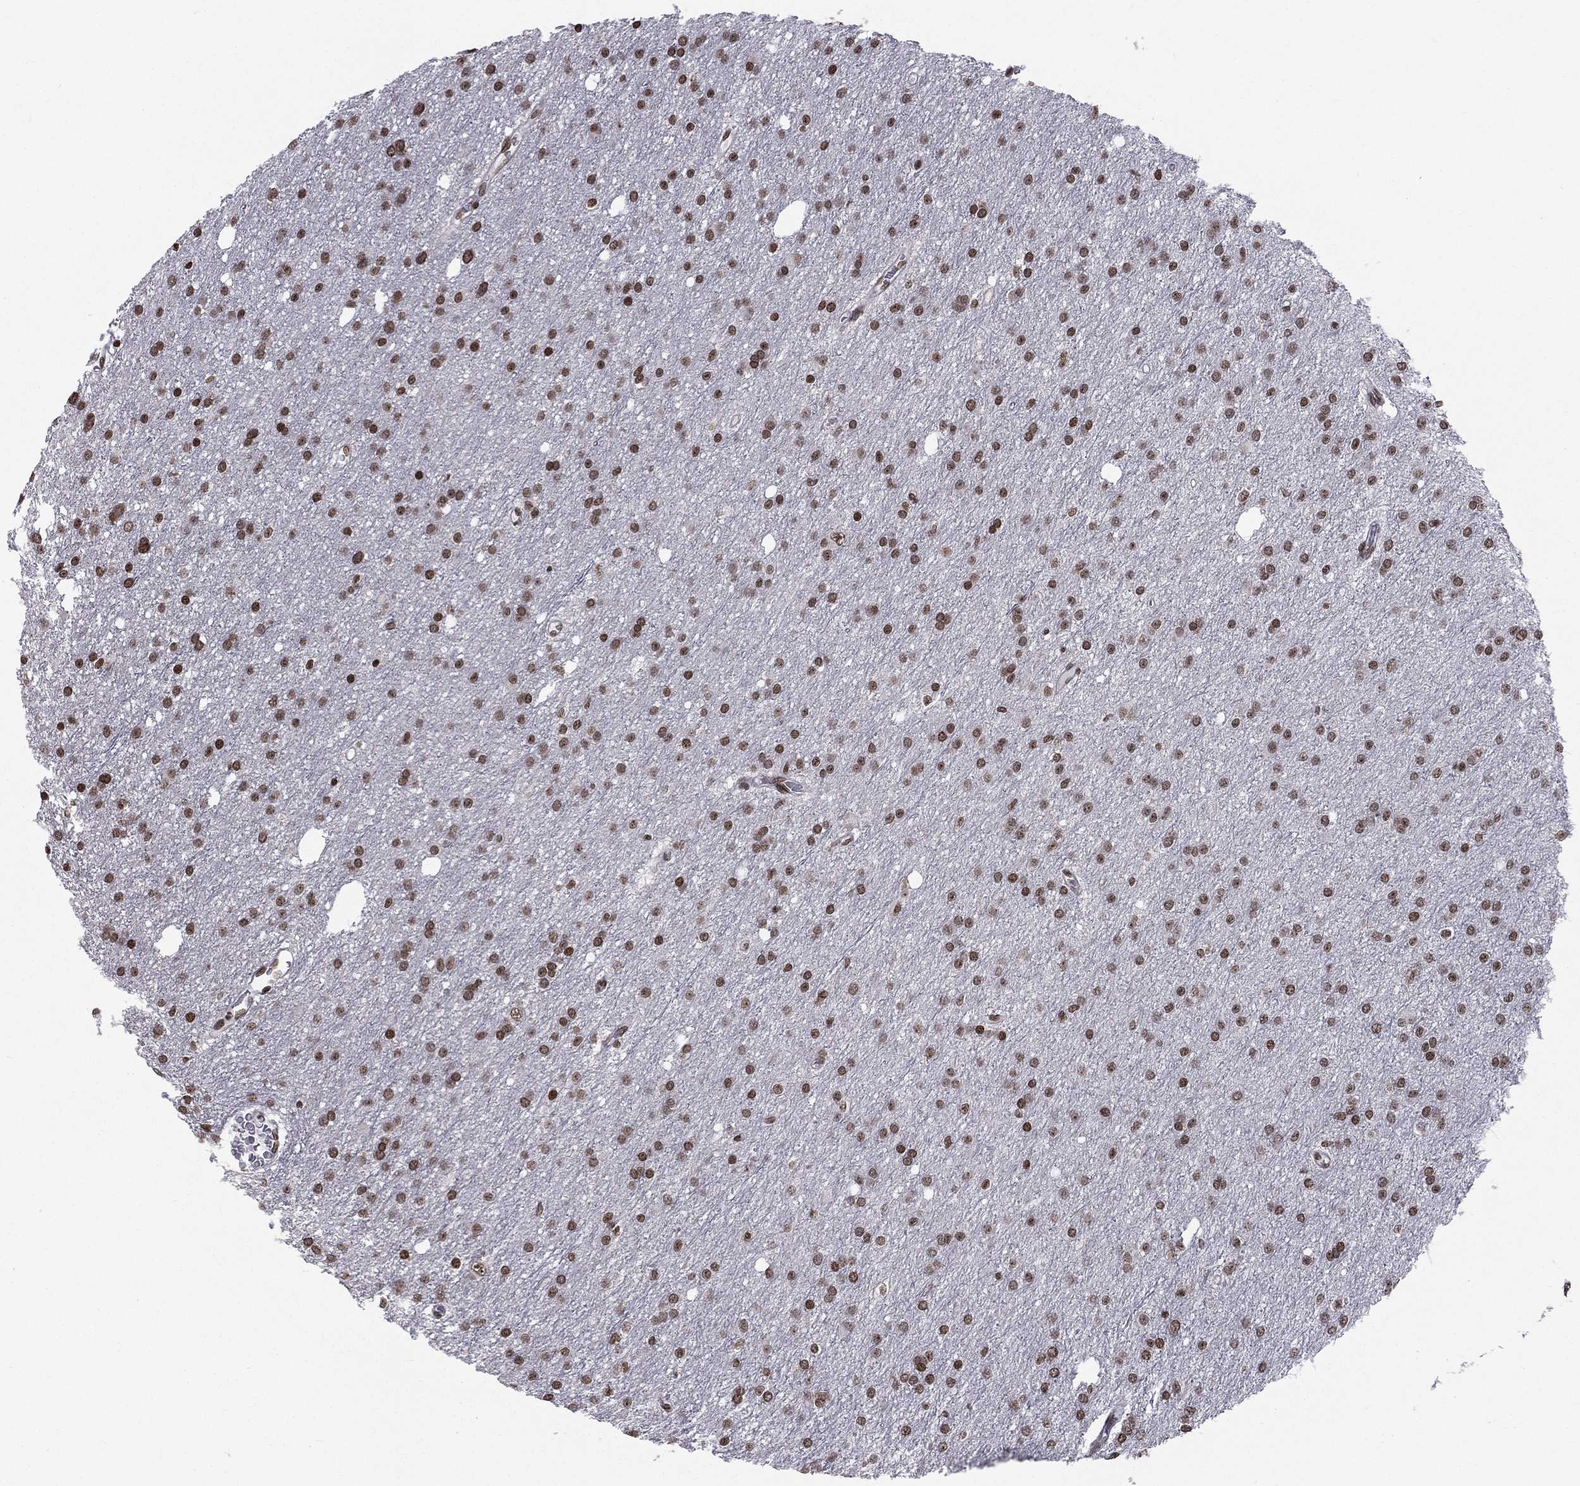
{"staining": {"intensity": "strong", "quantity": "25%-75%", "location": "nuclear"}, "tissue": "glioma", "cell_type": "Tumor cells", "image_type": "cancer", "snomed": [{"axis": "morphology", "description": "Glioma, malignant, Low grade"}, {"axis": "topography", "description": "Brain"}], "caption": "A high-resolution micrograph shows IHC staining of low-grade glioma (malignant), which exhibits strong nuclear expression in about 25%-75% of tumor cells.", "gene": "RFX7", "patient": {"sex": "male", "age": 27}}